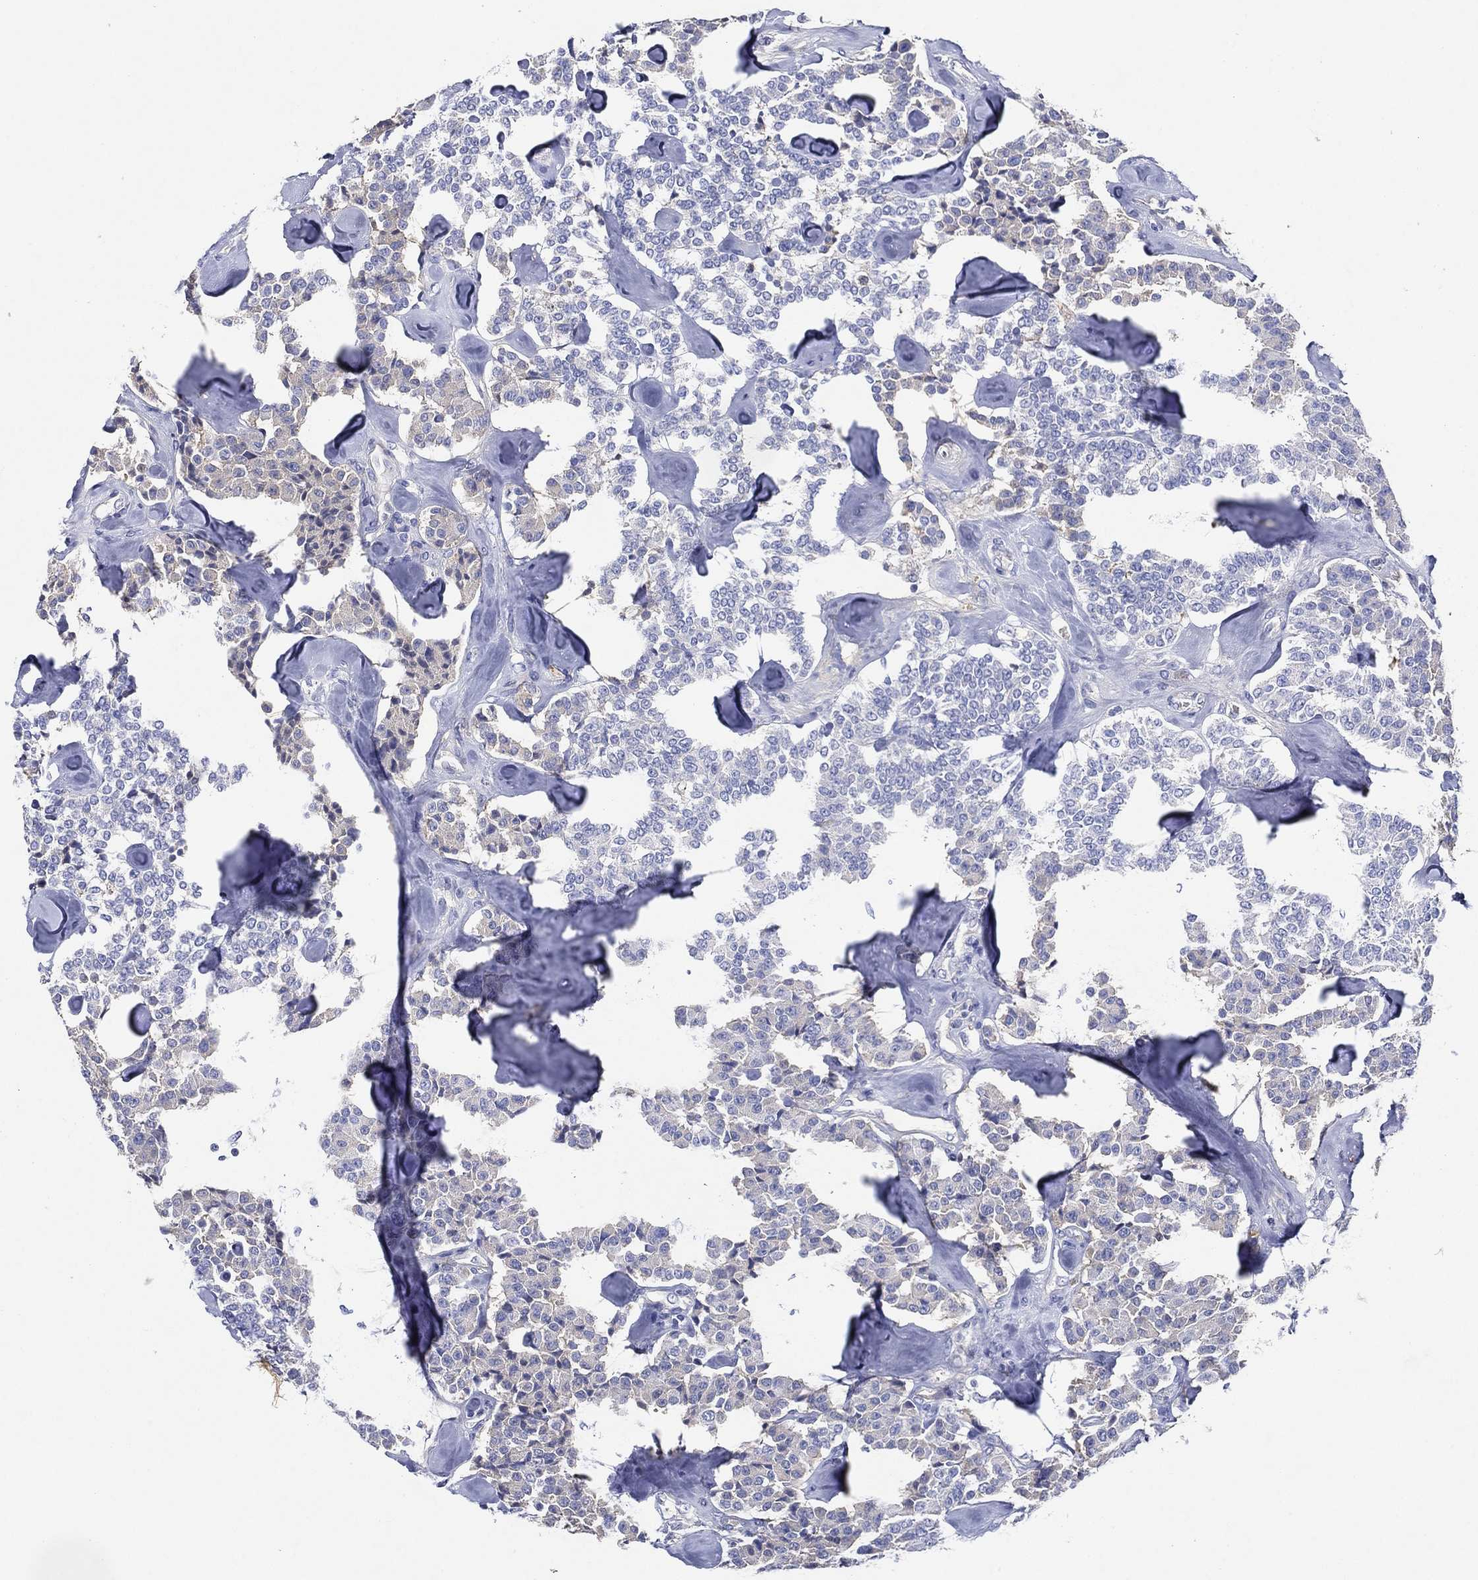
{"staining": {"intensity": "negative", "quantity": "none", "location": "none"}, "tissue": "carcinoid", "cell_type": "Tumor cells", "image_type": "cancer", "snomed": [{"axis": "morphology", "description": "Carcinoid, malignant, NOS"}, {"axis": "topography", "description": "Pancreas"}], "caption": "Immunohistochemistry (IHC) histopathology image of neoplastic tissue: malignant carcinoid stained with DAB shows no significant protein staining in tumor cells.", "gene": "TMPRSS11D", "patient": {"sex": "male", "age": 41}}